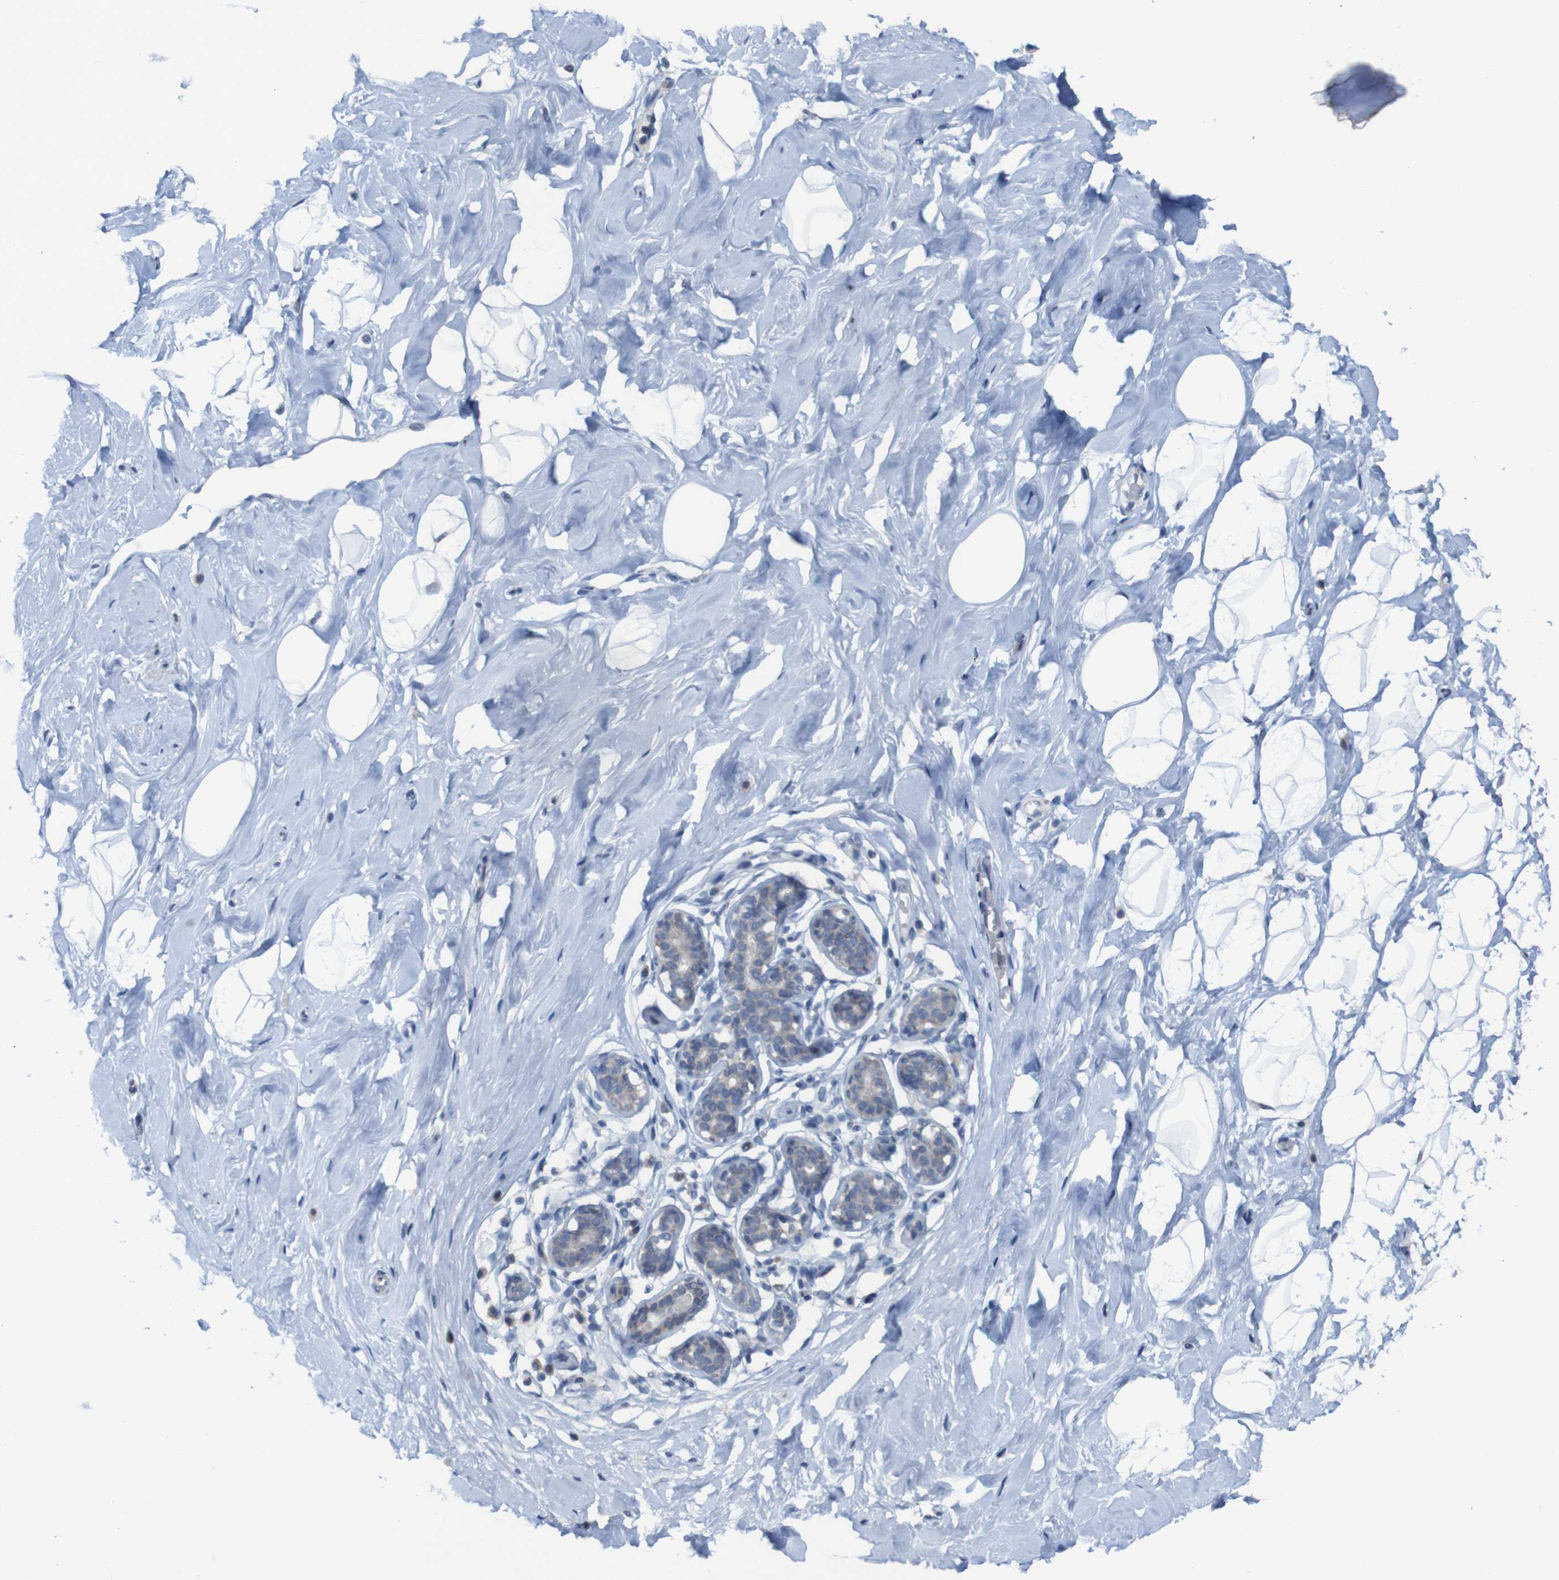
{"staining": {"intensity": "negative", "quantity": "none", "location": "none"}, "tissue": "breast", "cell_type": "Adipocytes", "image_type": "normal", "snomed": [{"axis": "morphology", "description": "Normal tissue, NOS"}, {"axis": "topography", "description": "Breast"}], "caption": "DAB (3,3'-diaminobenzidine) immunohistochemical staining of normal human breast demonstrates no significant positivity in adipocytes.", "gene": "CLDN18", "patient": {"sex": "female", "age": 23}}